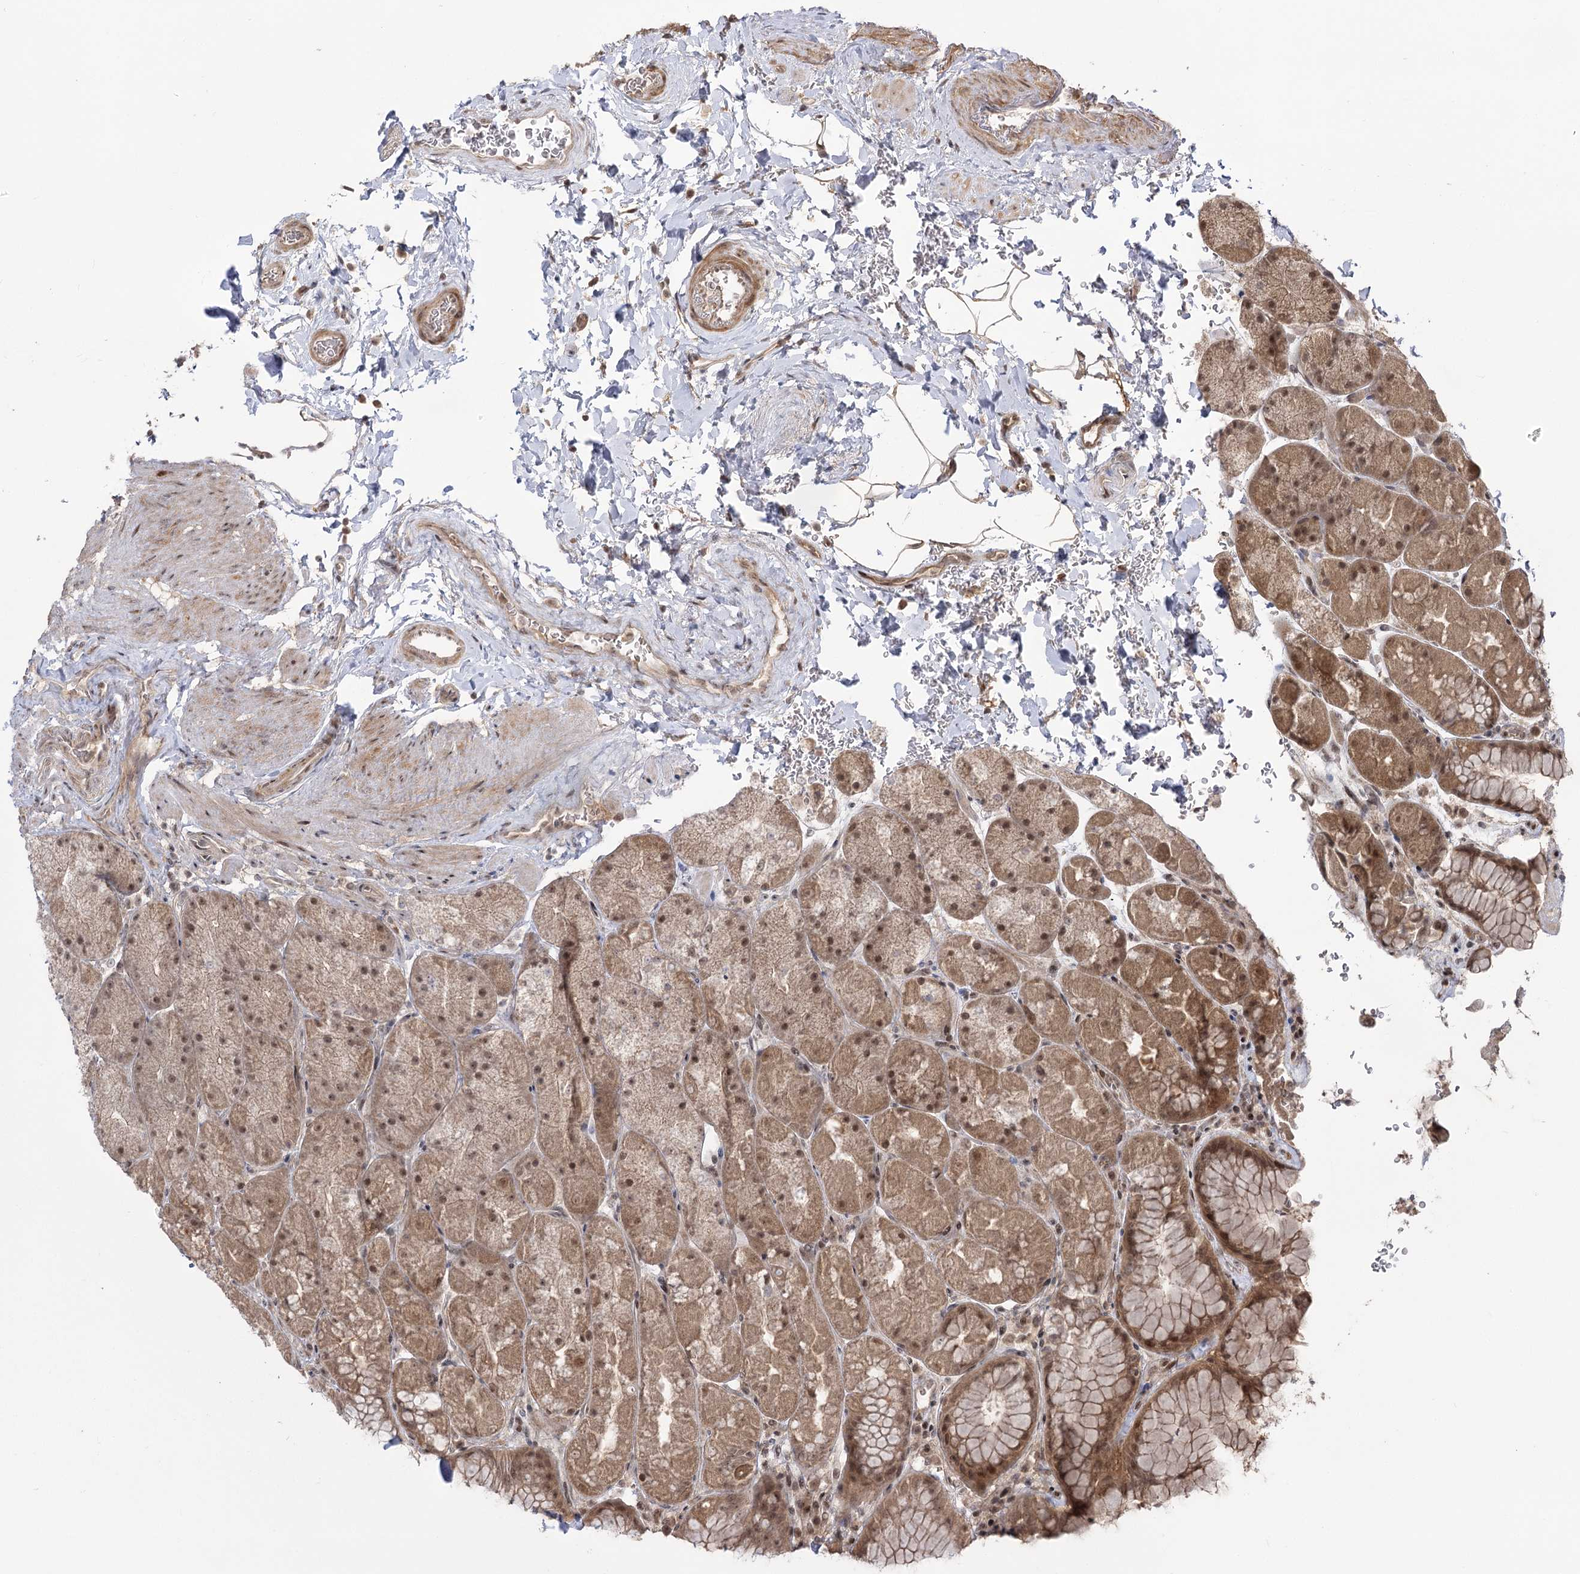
{"staining": {"intensity": "moderate", "quantity": ">75%", "location": "cytoplasmic/membranous,nuclear"}, "tissue": "stomach", "cell_type": "Glandular cells", "image_type": "normal", "snomed": [{"axis": "morphology", "description": "Normal tissue, NOS"}, {"axis": "topography", "description": "Stomach, upper"}, {"axis": "topography", "description": "Stomach, lower"}], "caption": "Stomach stained with DAB (3,3'-diaminobenzidine) immunohistochemistry shows medium levels of moderate cytoplasmic/membranous,nuclear staining in about >75% of glandular cells. The staining was performed using DAB, with brown indicating positive protein expression. Nuclei are stained blue with hematoxylin.", "gene": "HELQ", "patient": {"sex": "male", "age": 67}}